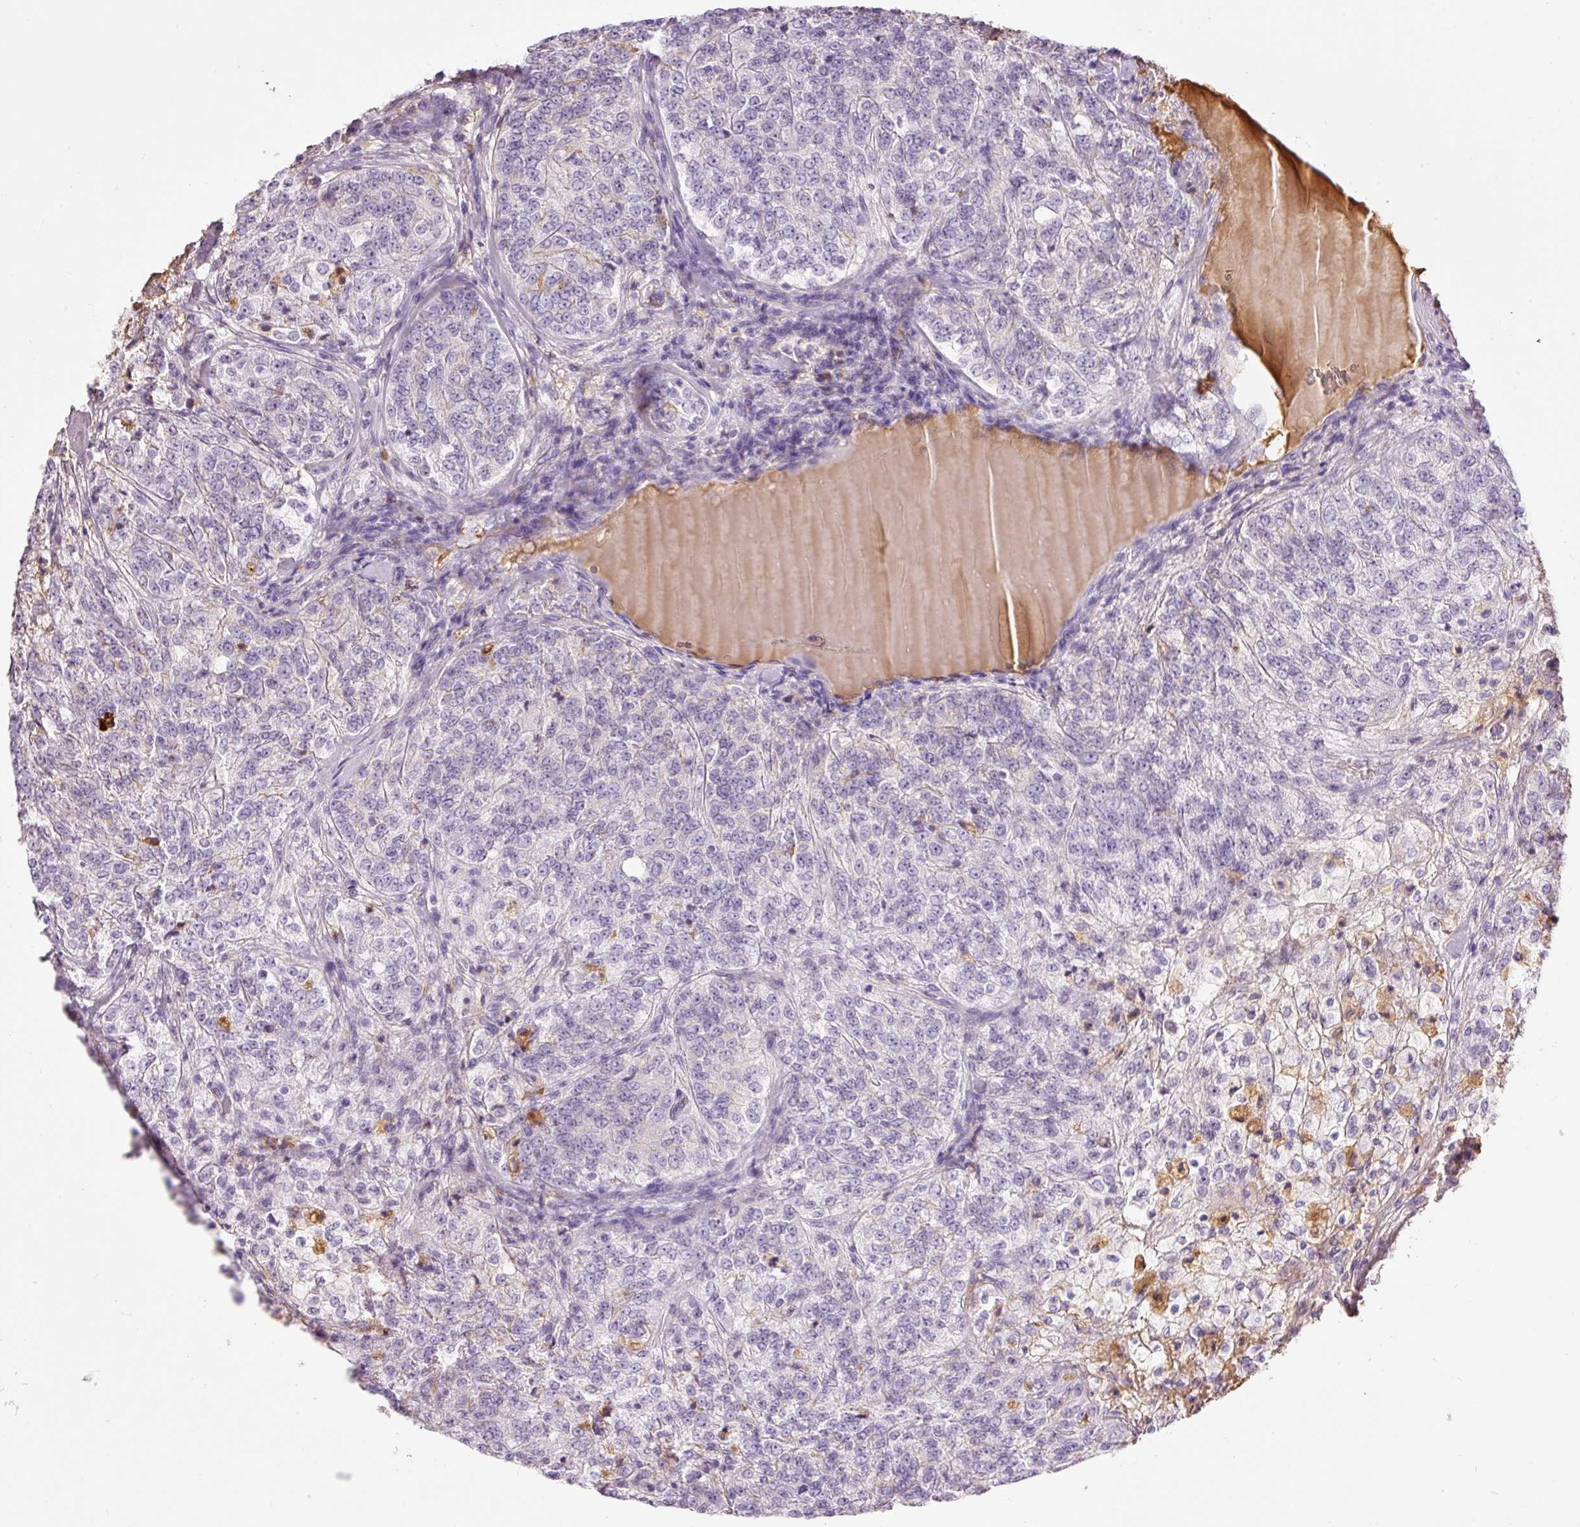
{"staining": {"intensity": "negative", "quantity": "none", "location": "none"}, "tissue": "renal cancer", "cell_type": "Tumor cells", "image_type": "cancer", "snomed": [{"axis": "morphology", "description": "Adenocarcinoma, NOS"}, {"axis": "topography", "description": "Kidney"}], "caption": "Histopathology image shows no significant protein expression in tumor cells of adenocarcinoma (renal). (DAB (3,3'-diaminobenzidine) immunohistochemistry visualized using brightfield microscopy, high magnification).", "gene": "PRPF38B", "patient": {"sex": "female", "age": 63}}